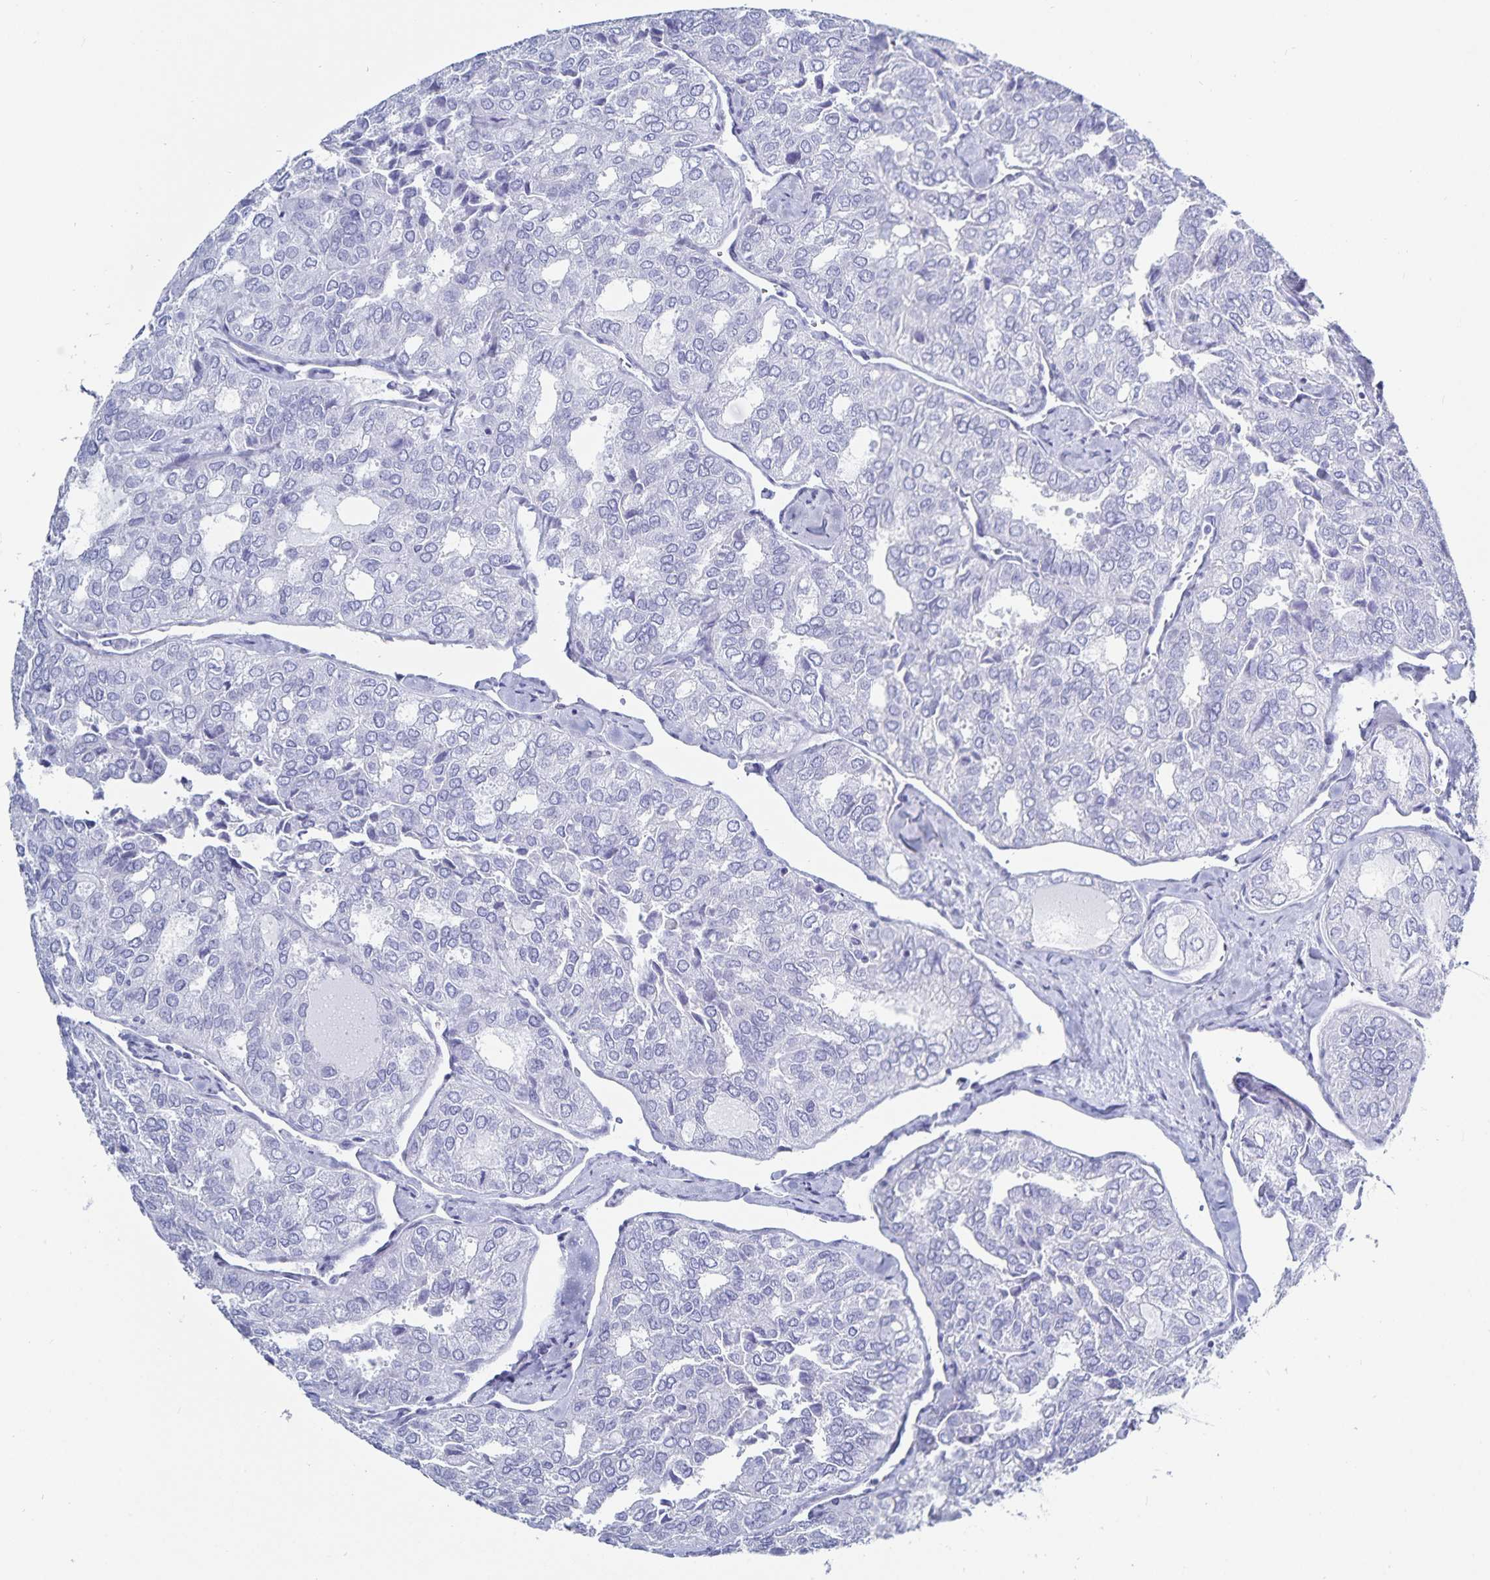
{"staining": {"intensity": "negative", "quantity": "none", "location": "none"}, "tissue": "thyroid cancer", "cell_type": "Tumor cells", "image_type": "cancer", "snomed": [{"axis": "morphology", "description": "Follicular adenoma carcinoma, NOS"}, {"axis": "topography", "description": "Thyroid gland"}], "caption": "Tumor cells show no significant protein expression in thyroid cancer (follicular adenoma carcinoma). (DAB immunohistochemistry with hematoxylin counter stain).", "gene": "C19orf73", "patient": {"sex": "male", "age": 75}}